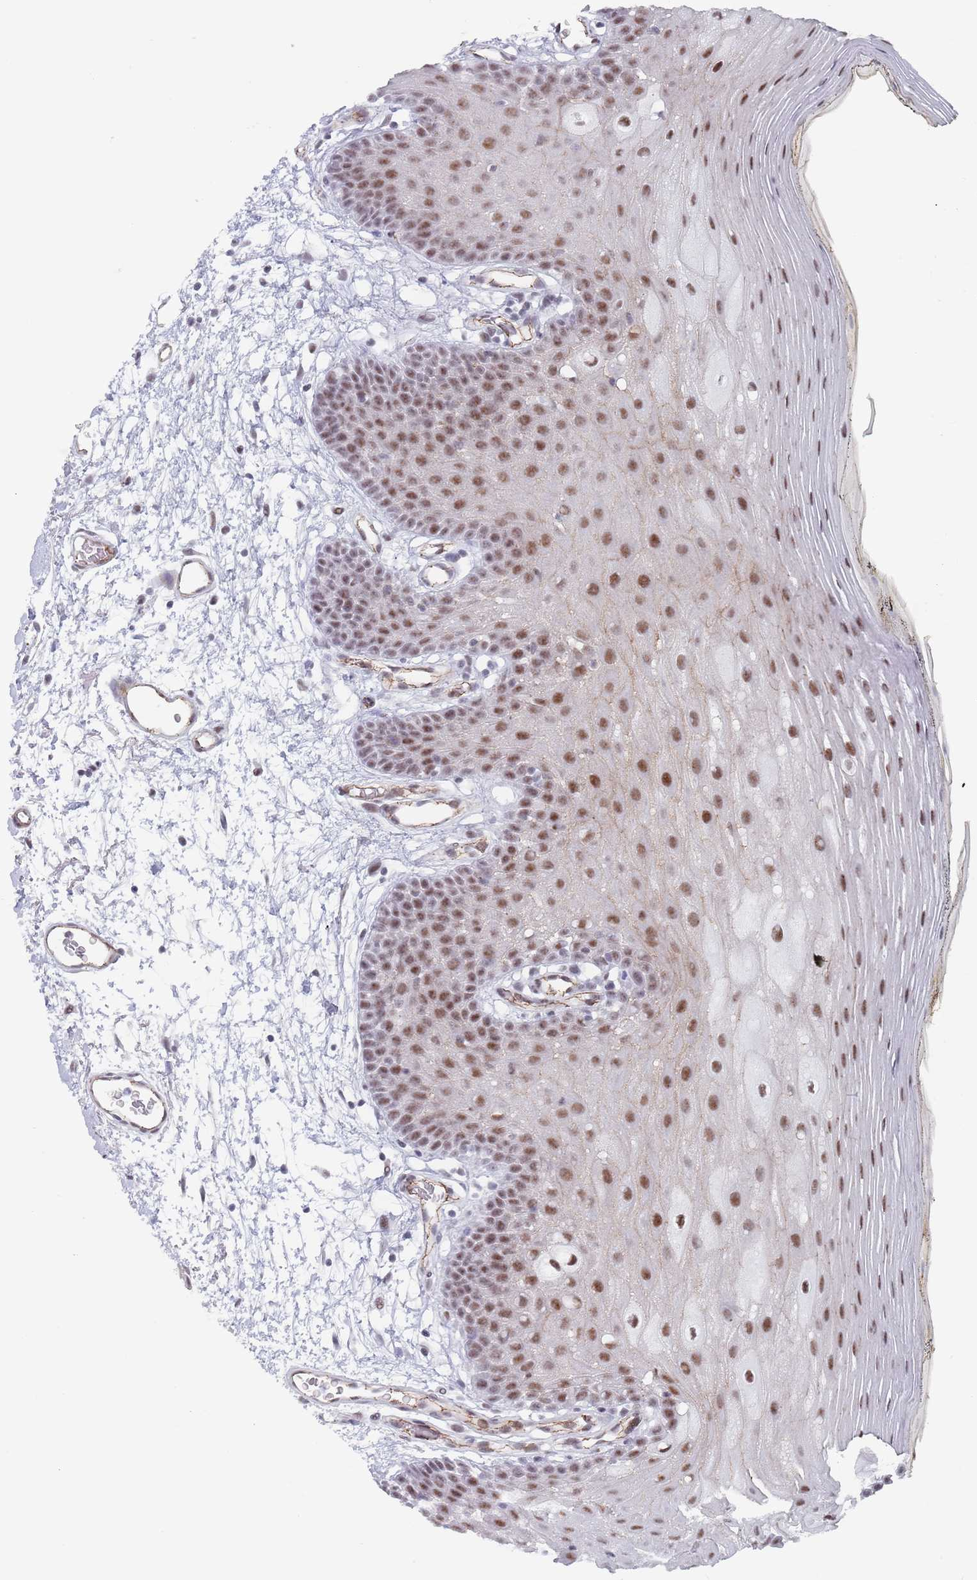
{"staining": {"intensity": "moderate", "quantity": ">75%", "location": "nuclear"}, "tissue": "oral mucosa", "cell_type": "Squamous epithelial cells", "image_type": "normal", "snomed": [{"axis": "morphology", "description": "Normal tissue, NOS"}, {"axis": "topography", "description": "Oral tissue"}, {"axis": "topography", "description": "Tounge, NOS"}], "caption": "Moderate nuclear protein positivity is identified in about >75% of squamous epithelial cells in oral mucosa. (IHC, brightfield microscopy, high magnification).", "gene": "OR5A2", "patient": {"sex": "female", "age": 81}}